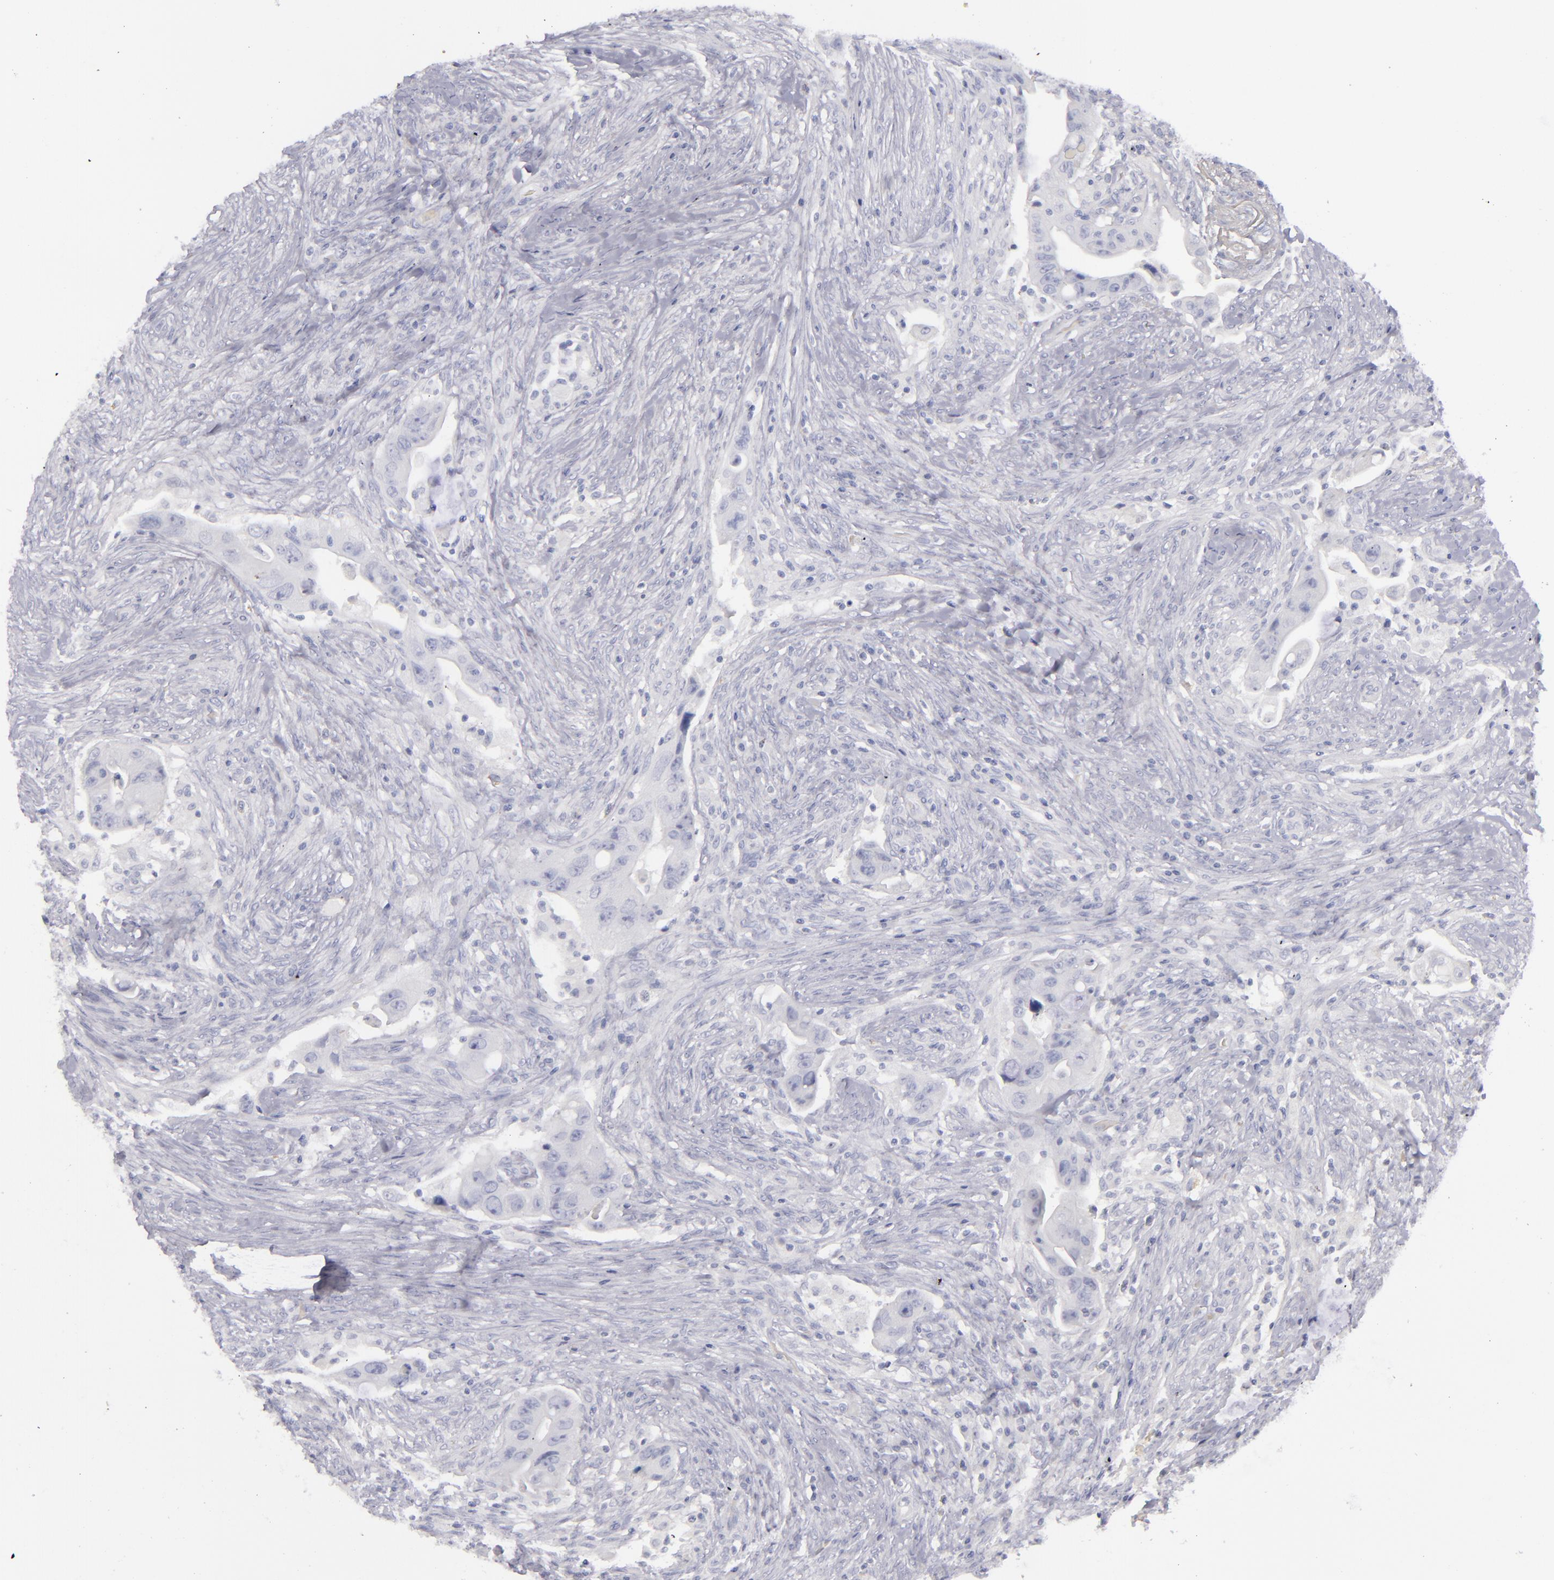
{"staining": {"intensity": "negative", "quantity": "none", "location": "none"}, "tissue": "colorectal cancer", "cell_type": "Tumor cells", "image_type": "cancer", "snomed": [{"axis": "morphology", "description": "Adenocarcinoma, NOS"}, {"axis": "topography", "description": "Rectum"}], "caption": "Tumor cells show no significant staining in colorectal adenocarcinoma.", "gene": "CD22", "patient": {"sex": "female", "age": 71}}